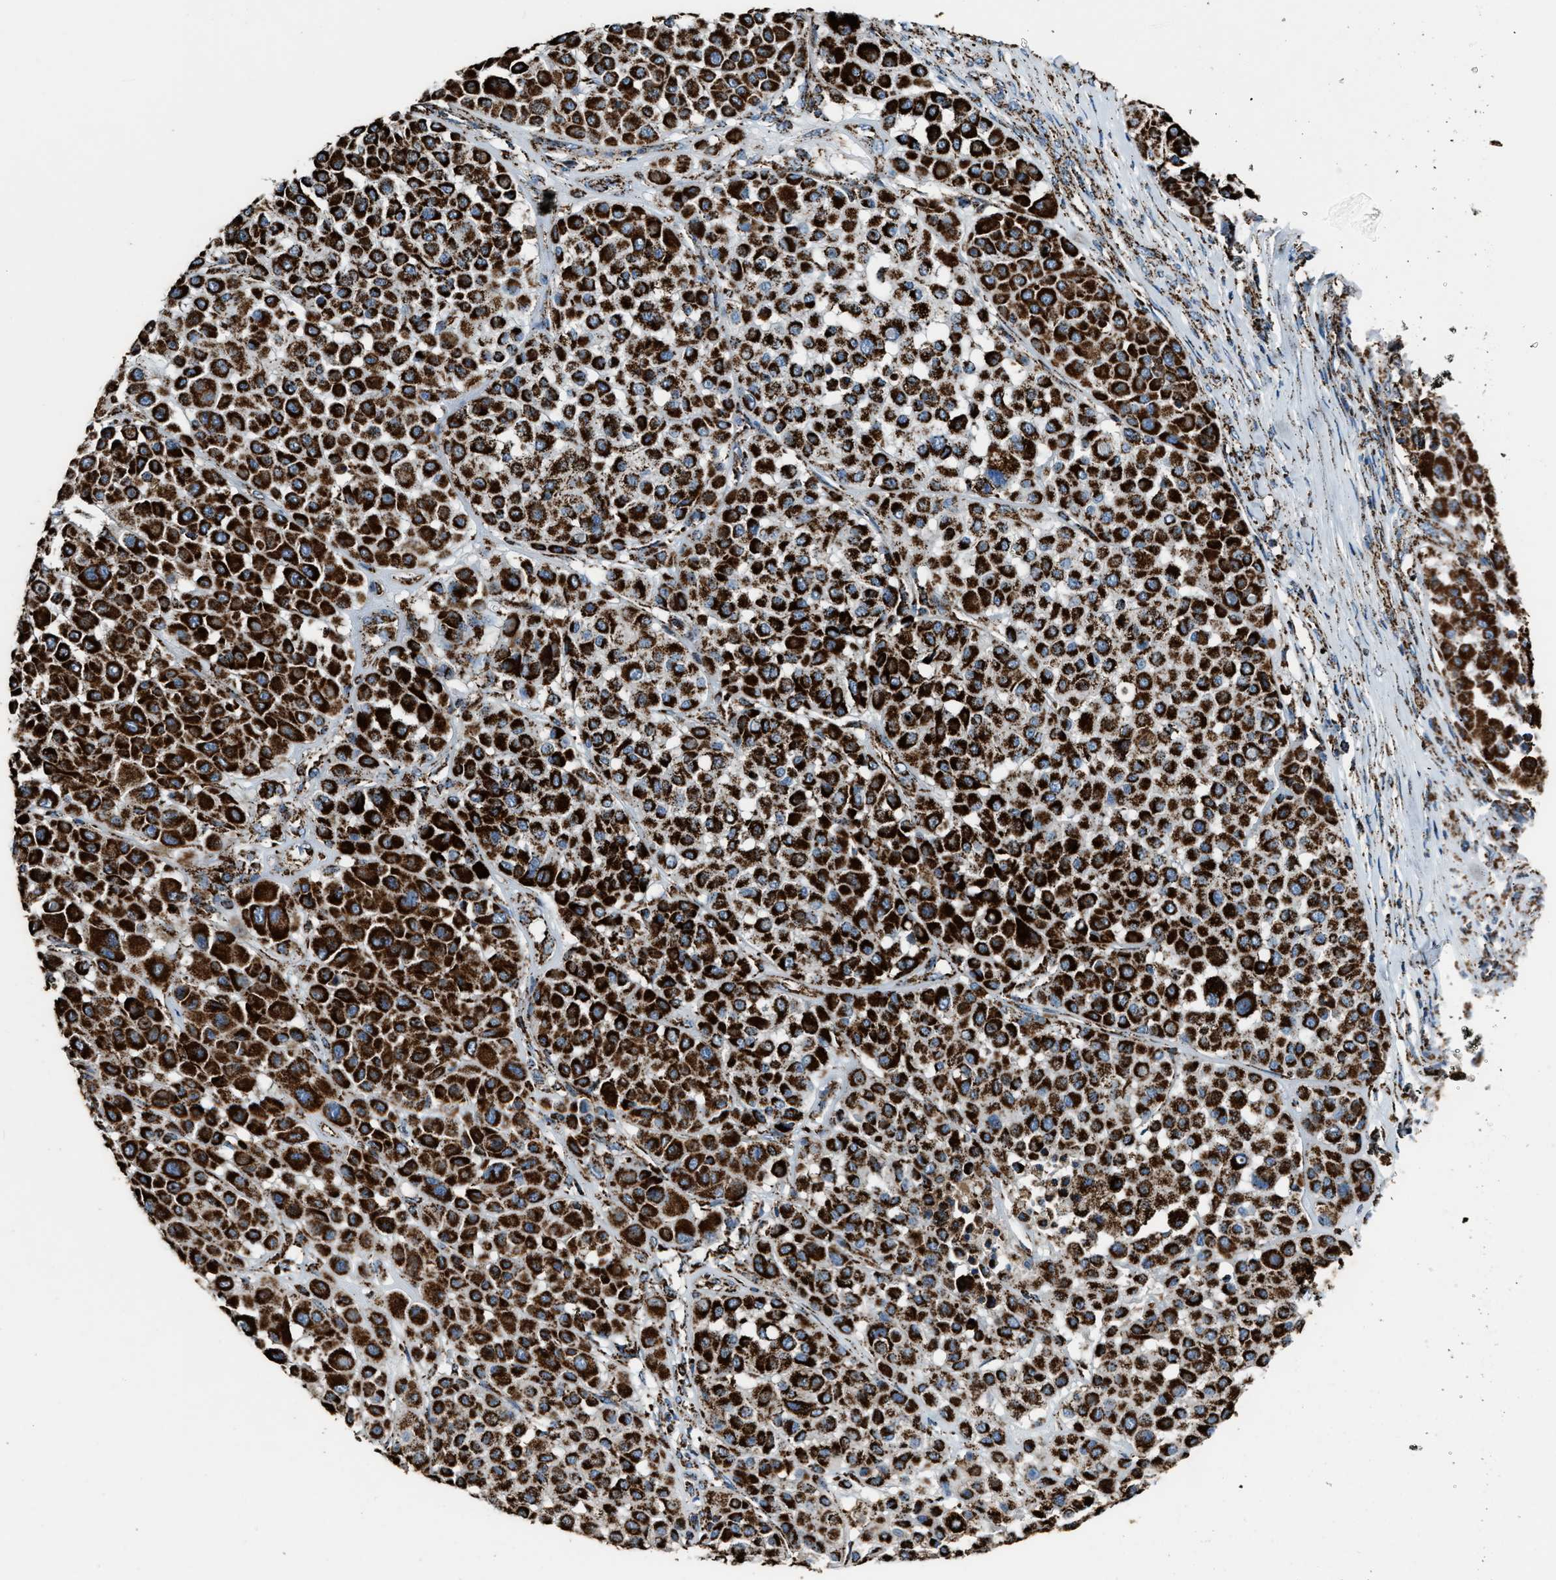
{"staining": {"intensity": "strong", "quantity": ">75%", "location": "cytoplasmic/membranous"}, "tissue": "melanoma", "cell_type": "Tumor cells", "image_type": "cancer", "snomed": [{"axis": "morphology", "description": "Malignant melanoma, Metastatic site"}, {"axis": "topography", "description": "Soft tissue"}], "caption": "IHC staining of malignant melanoma (metastatic site), which shows high levels of strong cytoplasmic/membranous expression in about >75% of tumor cells indicating strong cytoplasmic/membranous protein expression. The staining was performed using DAB (brown) for protein detection and nuclei were counterstained in hematoxylin (blue).", "gene": "MDH2", "patient": {"sex": "male", "age": 41}}